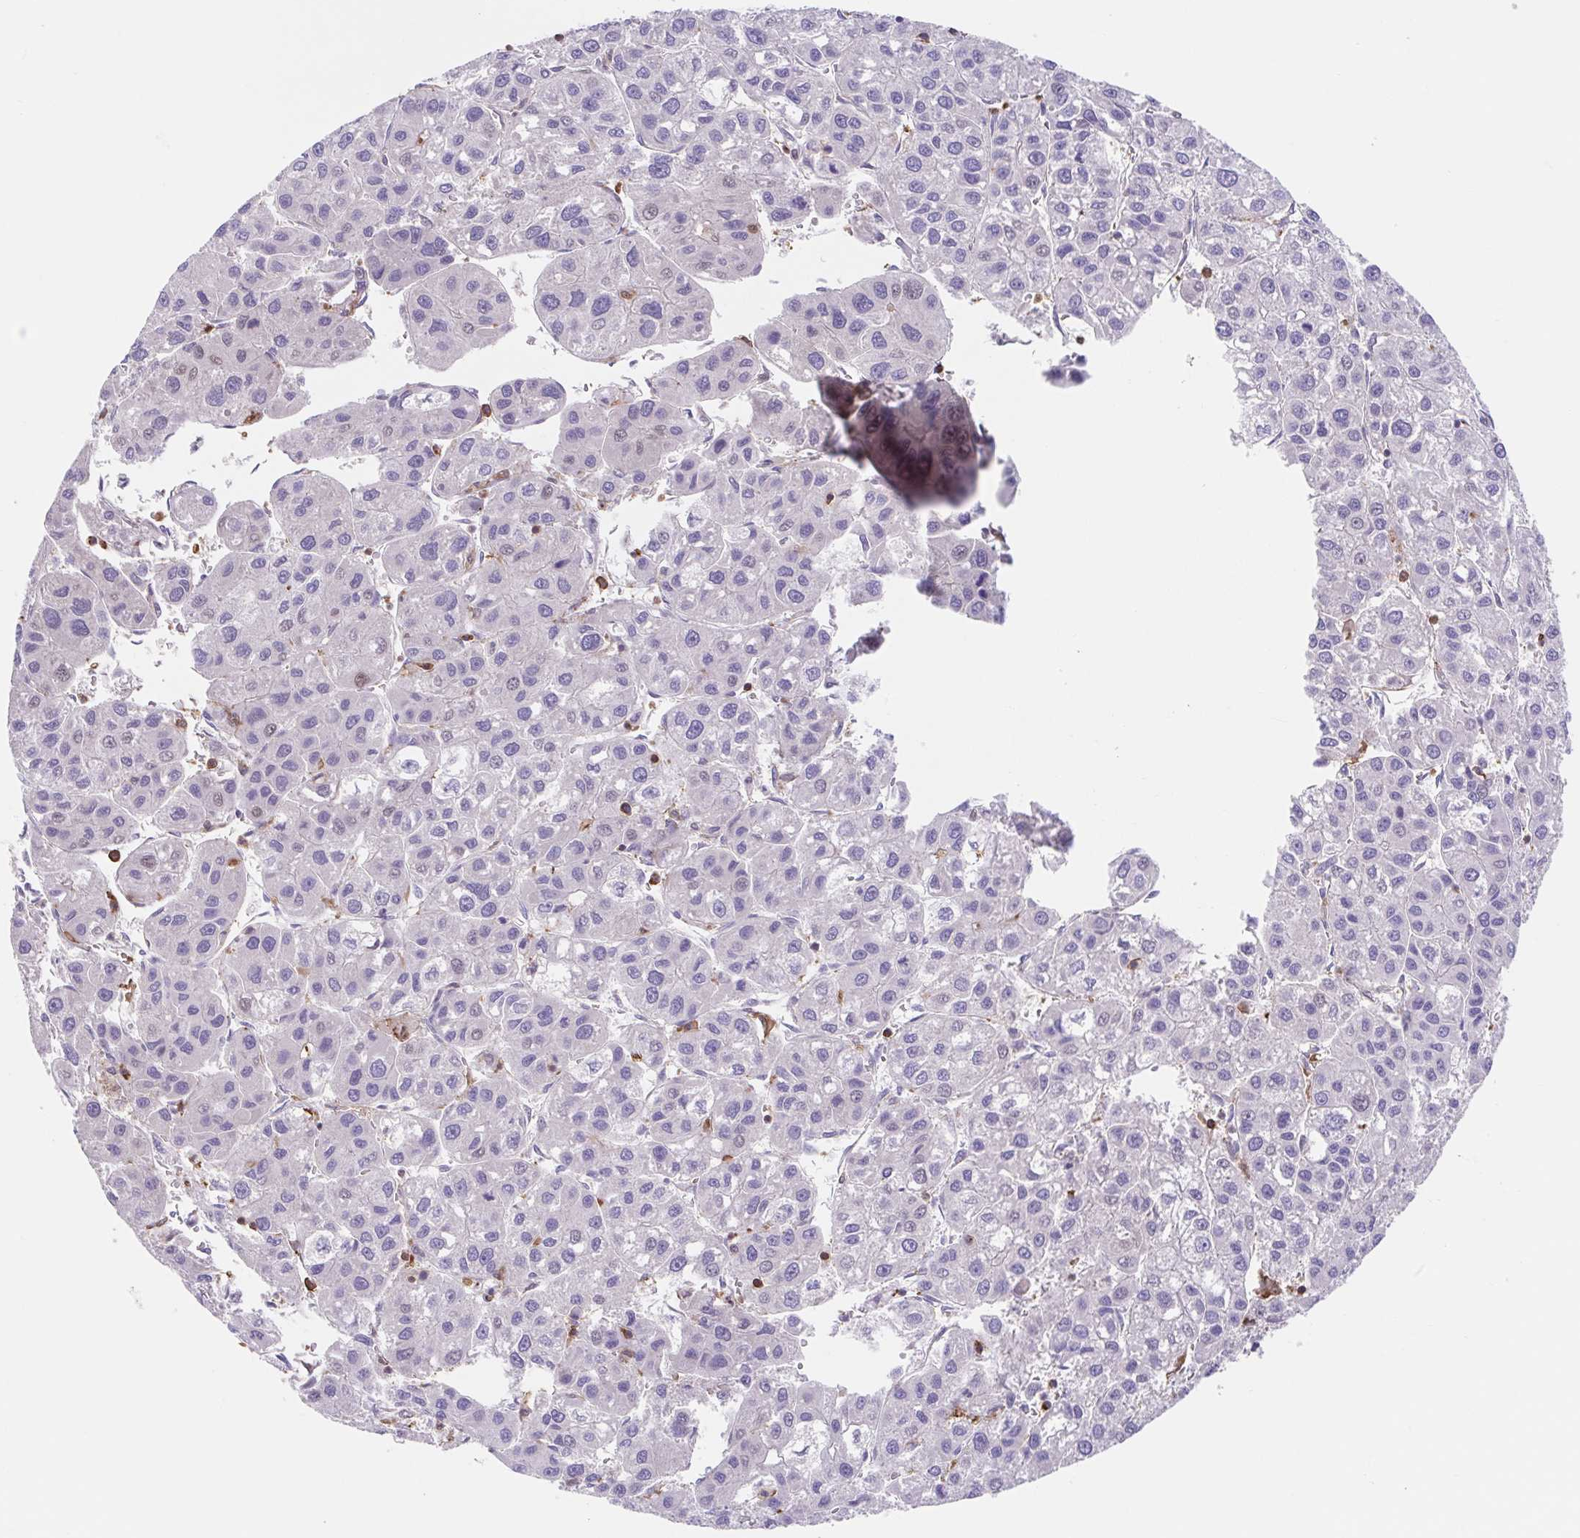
{"staining": {"intensity": "negative", "quantity": "none", "location": "none"}, "tissue": "liver cancer", "cell_type": "Tumor cells", "image_type": "cancer", "snomed": [{"axis": "morphology", "description": "Carcinoma, Hepatocellular, NOS"}, {"axis": "topography", "description": "Liver"}], "caption": "Liver cancer was stained to show a protein in brown. There is no significant staining in tumor cells.", "gene": "TPRG1", "patient": {"sex": "male", "age": 73}}